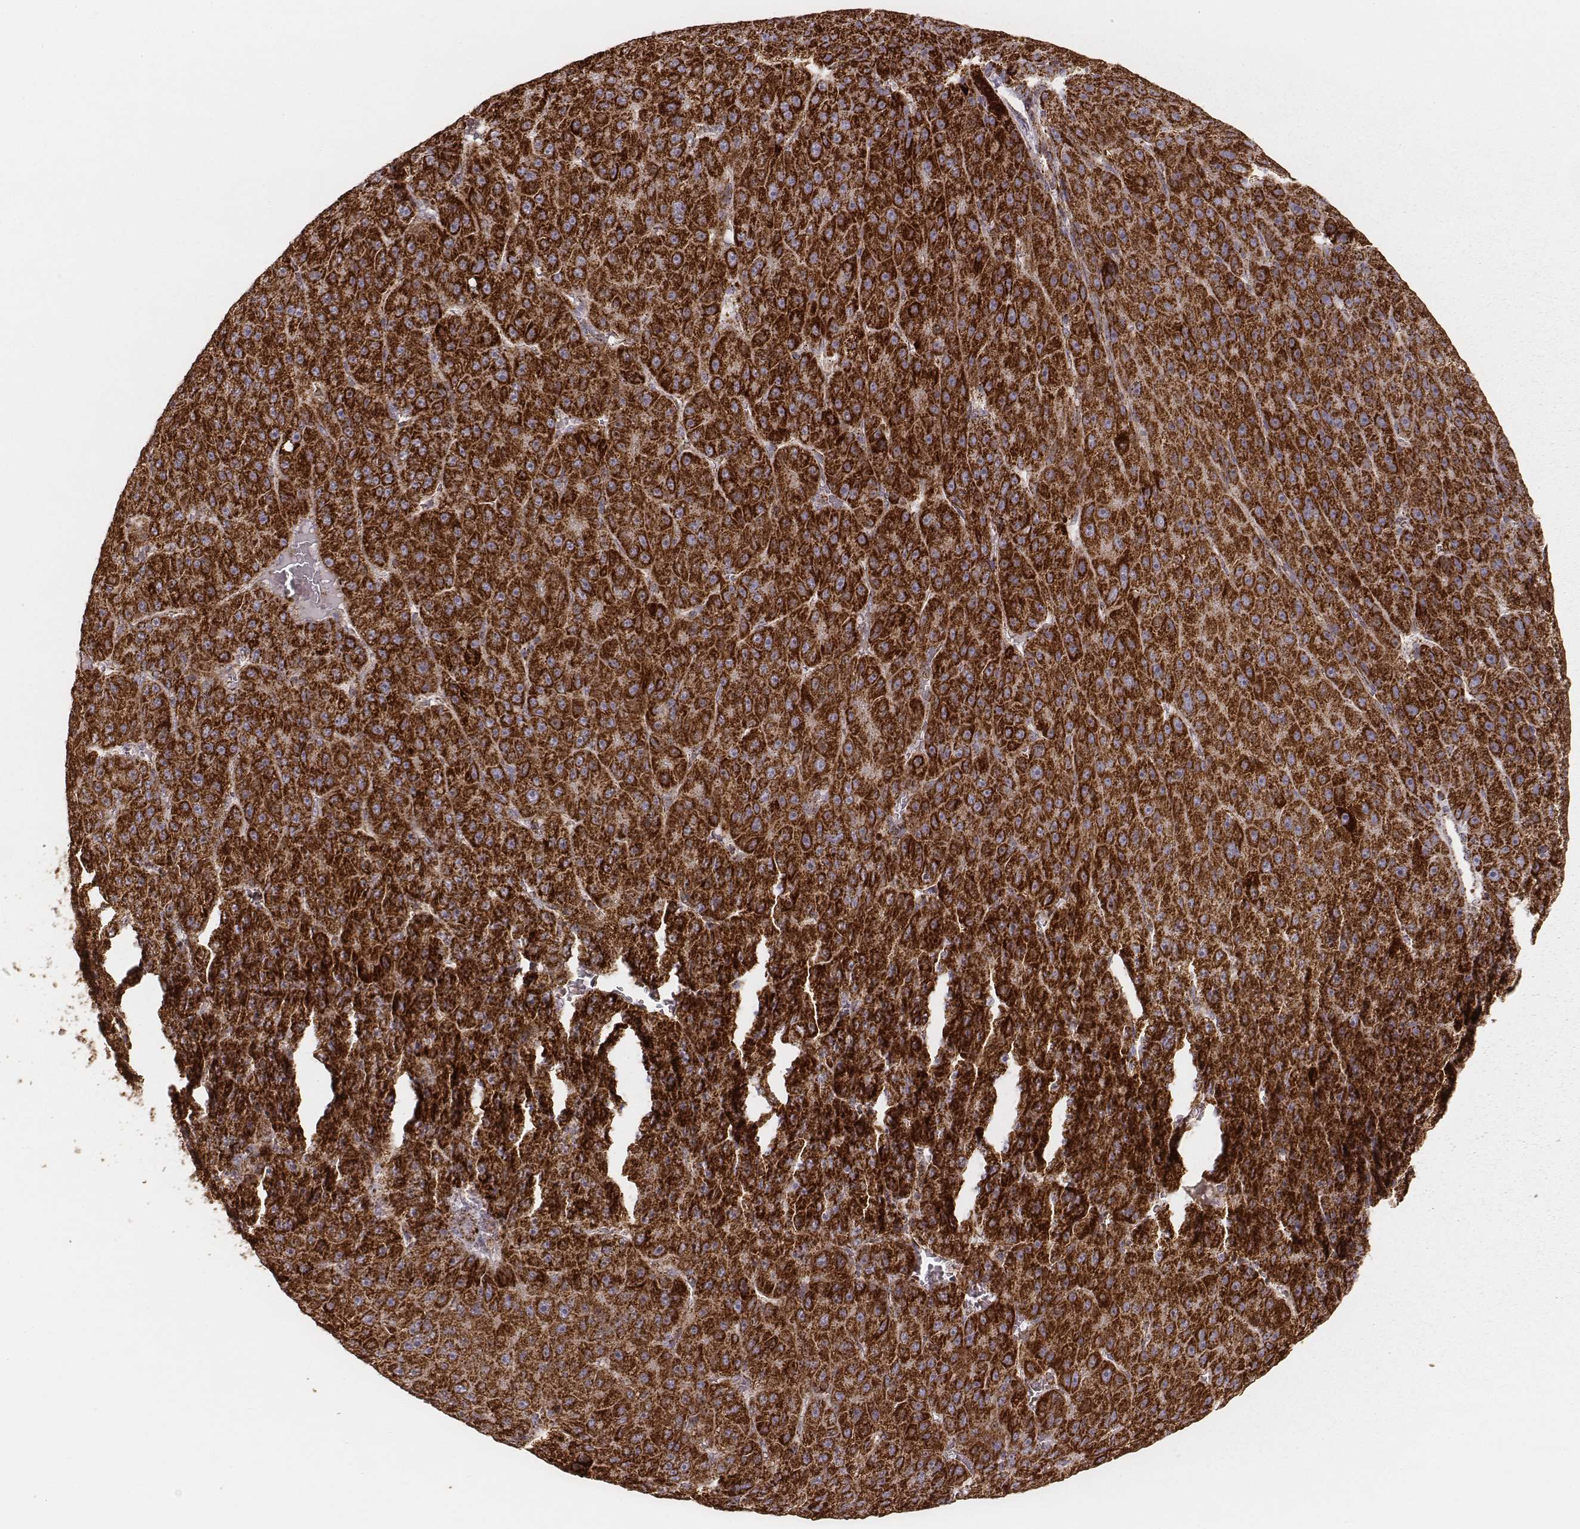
{"staining": {"intensity": "strong", "quantity": ">75%", "location": "cytoplasmic/membranous"}, "tissue": "liver cancer", "cell_type": "Tumor cells", "image_type": "cancer", "snomed": [{"axis": "morphology", "description": "Carcinoma, Hepatocellular, NOS"}, {"axis": "topography", "description": "Liver"}], "caption": "Liver cancer (hepatocellular carcinoma) tissue shows strong cytoplasmic/membranous expression in about >75% of tumor cells The protein of interest is stained brown, and the nuclei are stained in blue (DAB IHC with brightfield microscopy, high magnification).", "gene": "CS", "patient": {"sex": "male", "age": 67}}